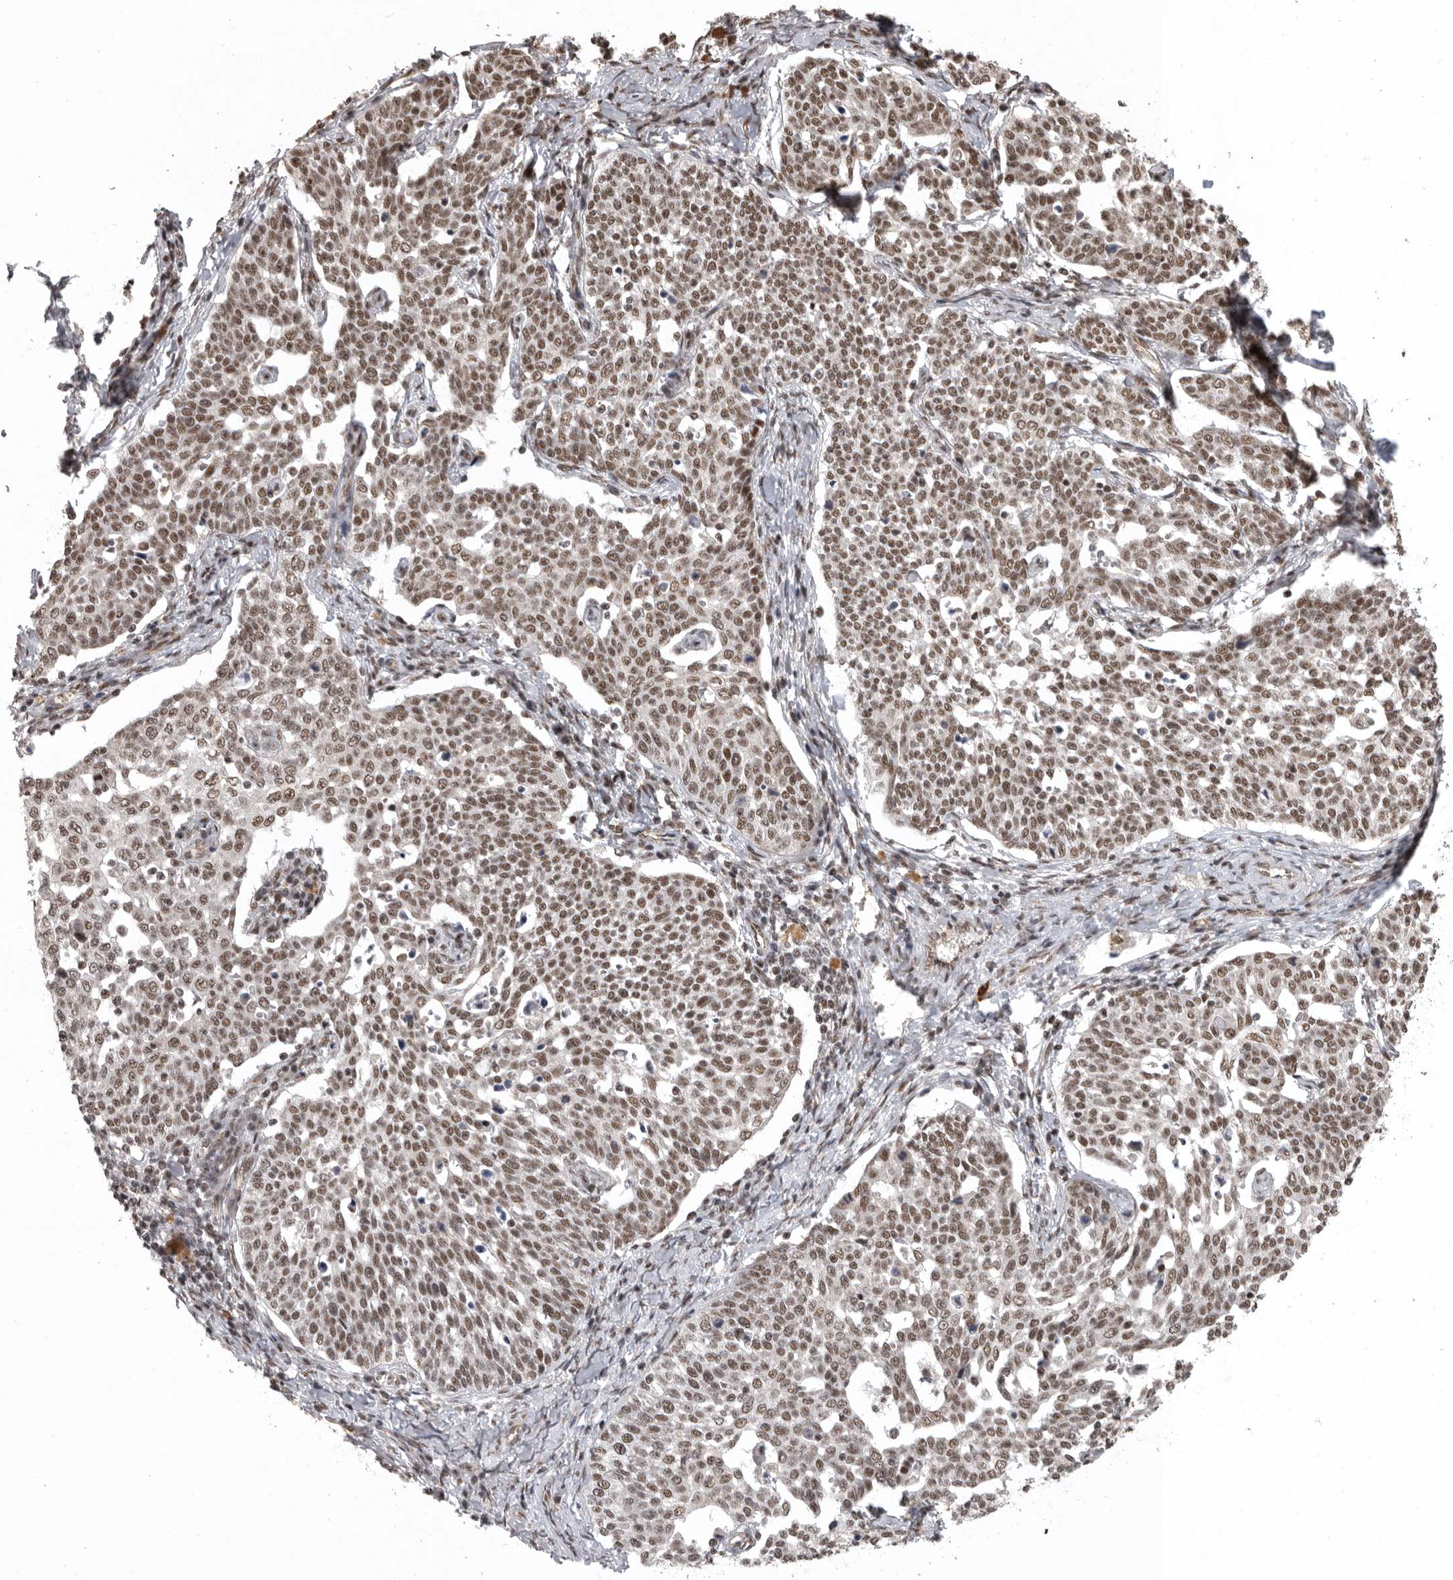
{"staining": {"intensity": "moderate", "quantity": ">75%", "location": "nuclear"}, "tissue": "cervical cancer", "cell_type": "Tumor cells", "image_type": "cancer", "snomed": [{"axis": "morphology", "description": "Squamous cell carcinoma, NOS"}, {"axis": "topography", "description": "Cervix"}], "caption": "Protein analysis of squamous cell carcinoma (cervical) tissue reveals moderate nuclear positivity in approximately >75% of tumor cells.", "gene": "CBLL1", "patient": {"sex": "female", "age": 34}}